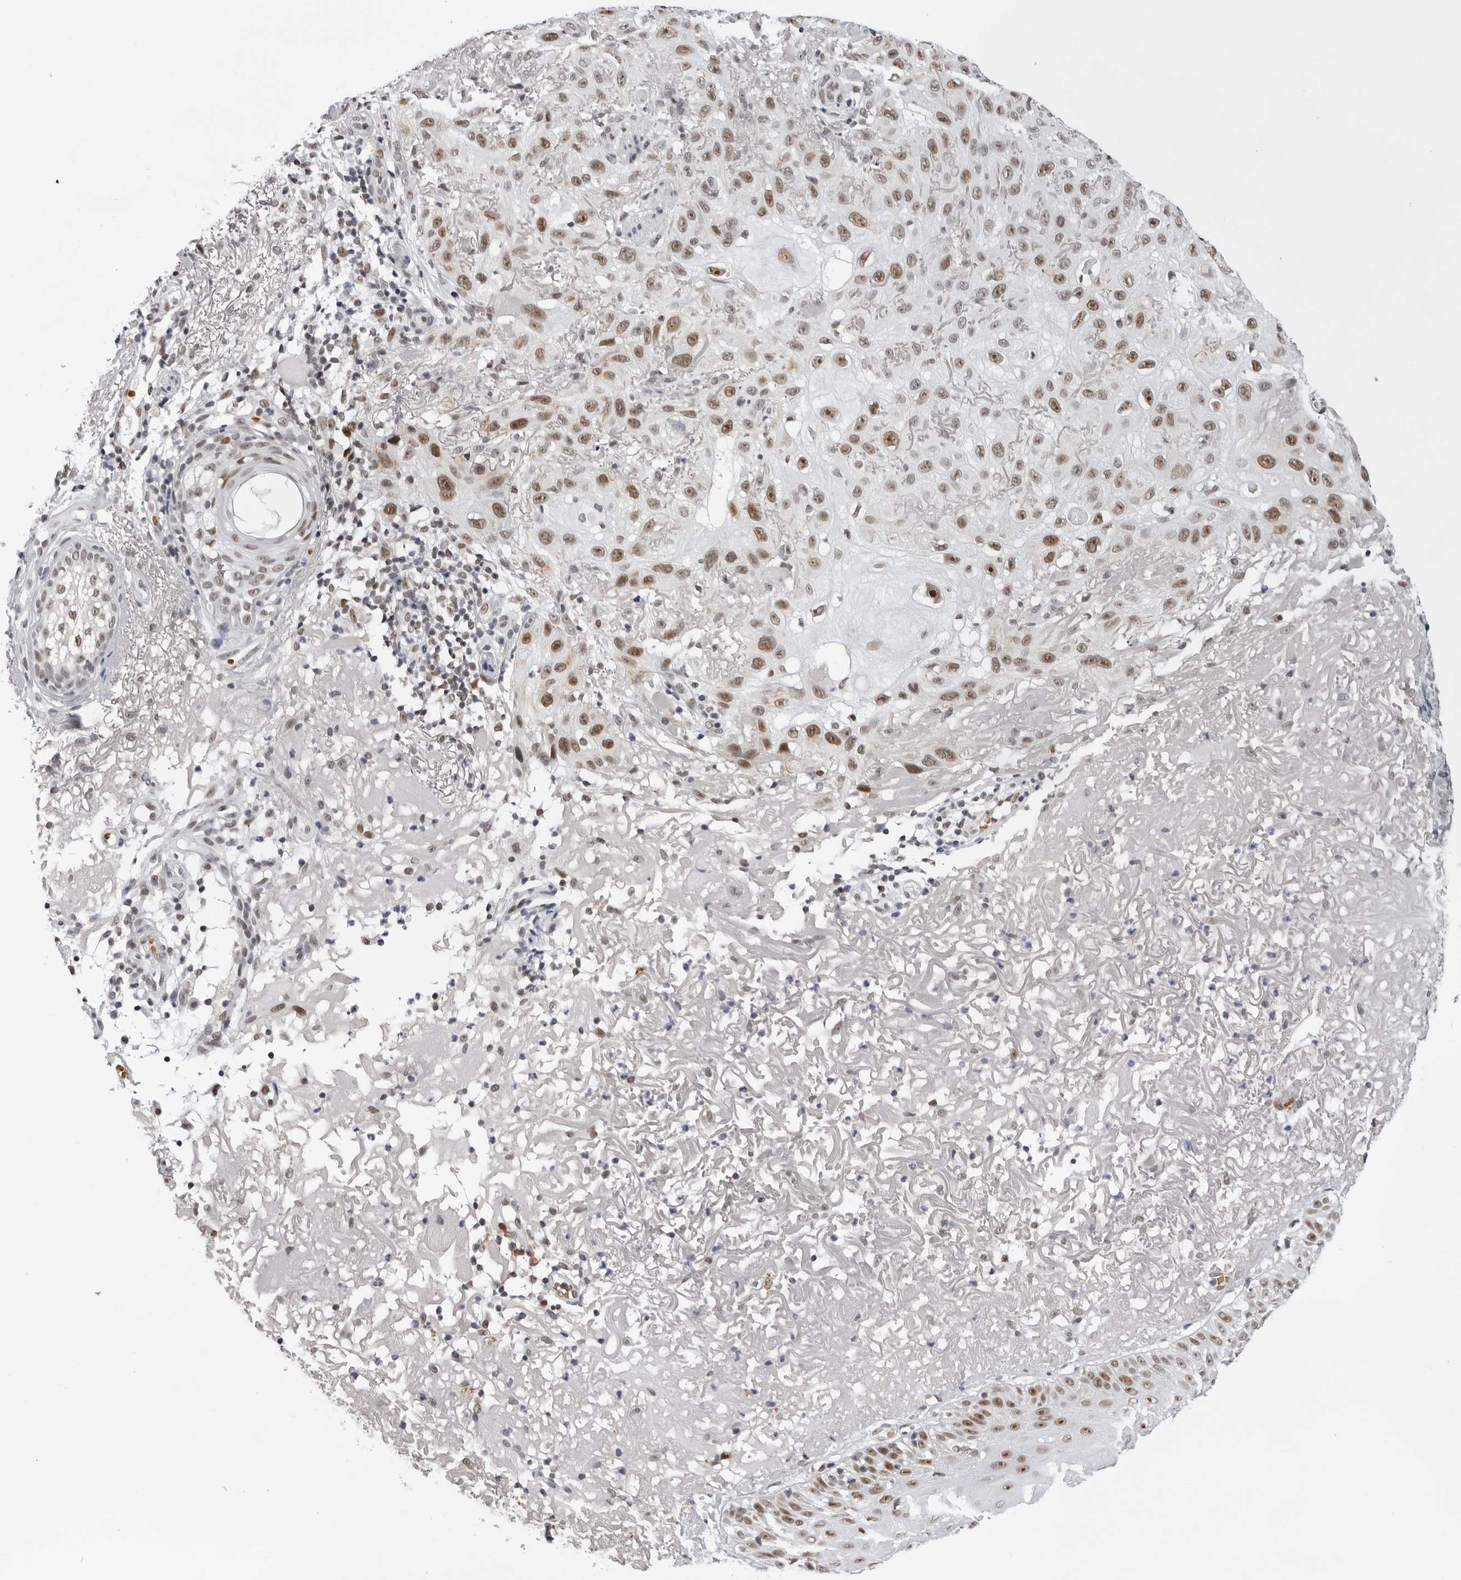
{"staining": {"intensity": "moderate", "quantity": ">75%", "location": "nuclear"}, "tissue": "skin cancer", "cell_type": "Tumor cells", "image_type": "cancer", "snomed": [{"axis": "morphology", "description": "Normal tissue, NOS"}, {"axis": "morphology", "description": "Squamous cell carcinoma, NOS"}, {"axis": "topography", "description": "Skin"}], "caption": "Immunohistochemical staining of skin cancer (squamous cell carcinoma) demonstrates medium levels of moderate nuclear protein expression in approximately >75% of tumor cells. The staining is performed using DAB brown chromogen to label protein expression. The nuclei are counter-stained blue using hematoxylin.", "gene": "USP1", "patient": {"sex": "female", "age": 96}}